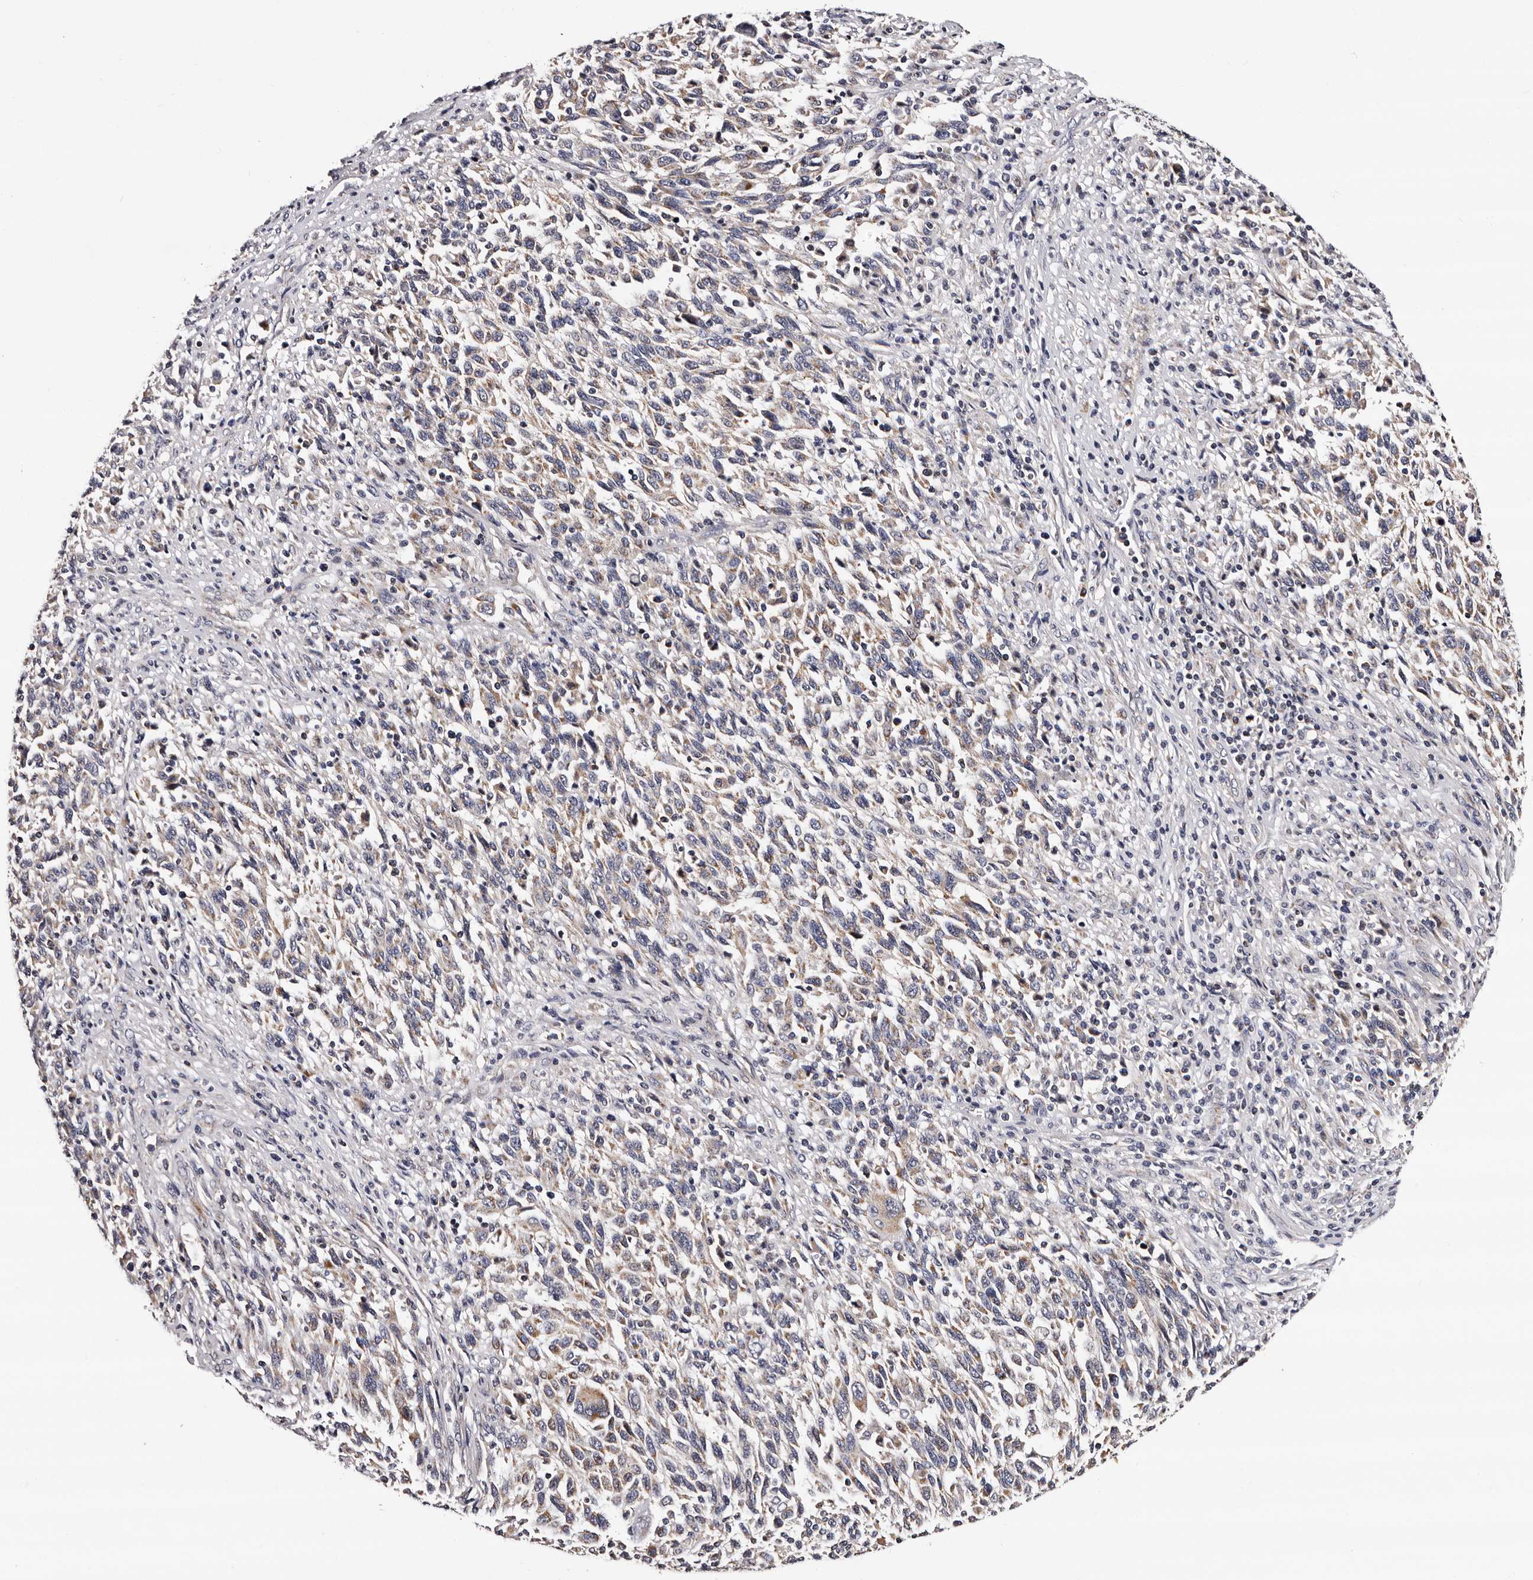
{"staining": {"intensity": "weak", "quantity": "<25%", "location": "cytoplasmic/membranous"}, "tissue": "melanoma", "cell_type": "Tumor cells", "image_type": "cancer", "snomed": [{"axis": "morphology", "description": "Malignant melanoma, Metastatic site"}, {"axis": "topography", "description": "Lymph node"}], "caption": "Immunohistochemistry photomicrograph of neoplastic tissue: malignant melanoma (metastatic site) stained with DAB (3,3'-diaminobenzidine) shows no significant protein positivity in tumor cells.", "gene": "TAF4B", "patient": {"sex": "male", "age": 61}}